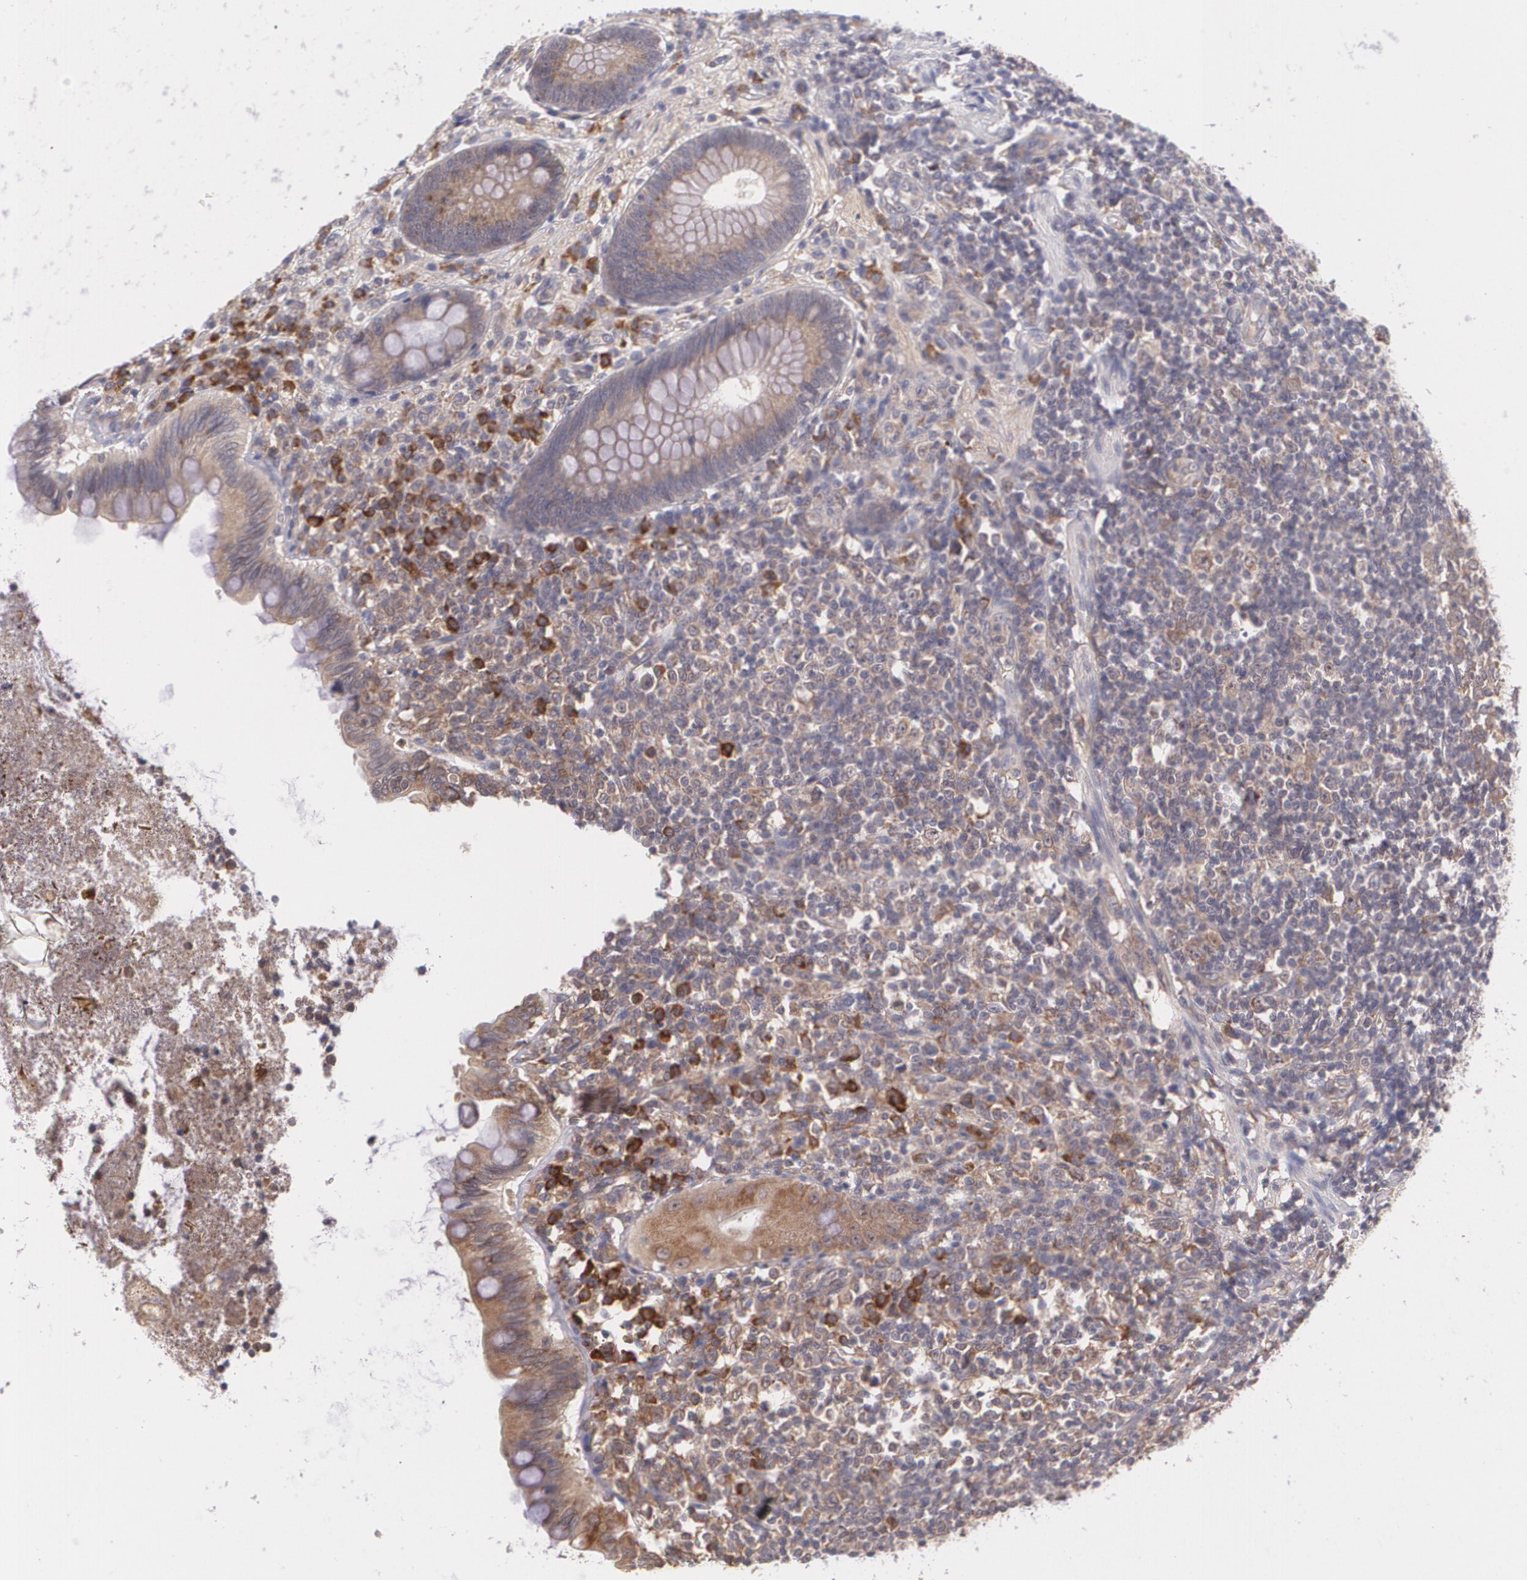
{"staining": {"intensity": "moderate", "quantity": ">75%", "location": "cytoplasmic/membranous"}, "tissue": "appendix", "cell_type": "Glandular cells", "image_type": "normal", "snomed": [{"axis": "morphology", "description": "Normal tissue, NOS"}, {"axis": "topography", "description": "Appendix"}], "caption": "Immunohistochemical staining of normal human appendix displays moderate cytoplasmic/membranous protein positivity in about >75% of glandular cells.", "gene": "CCL17", "patient": {"sex": "female", "age": 66}}